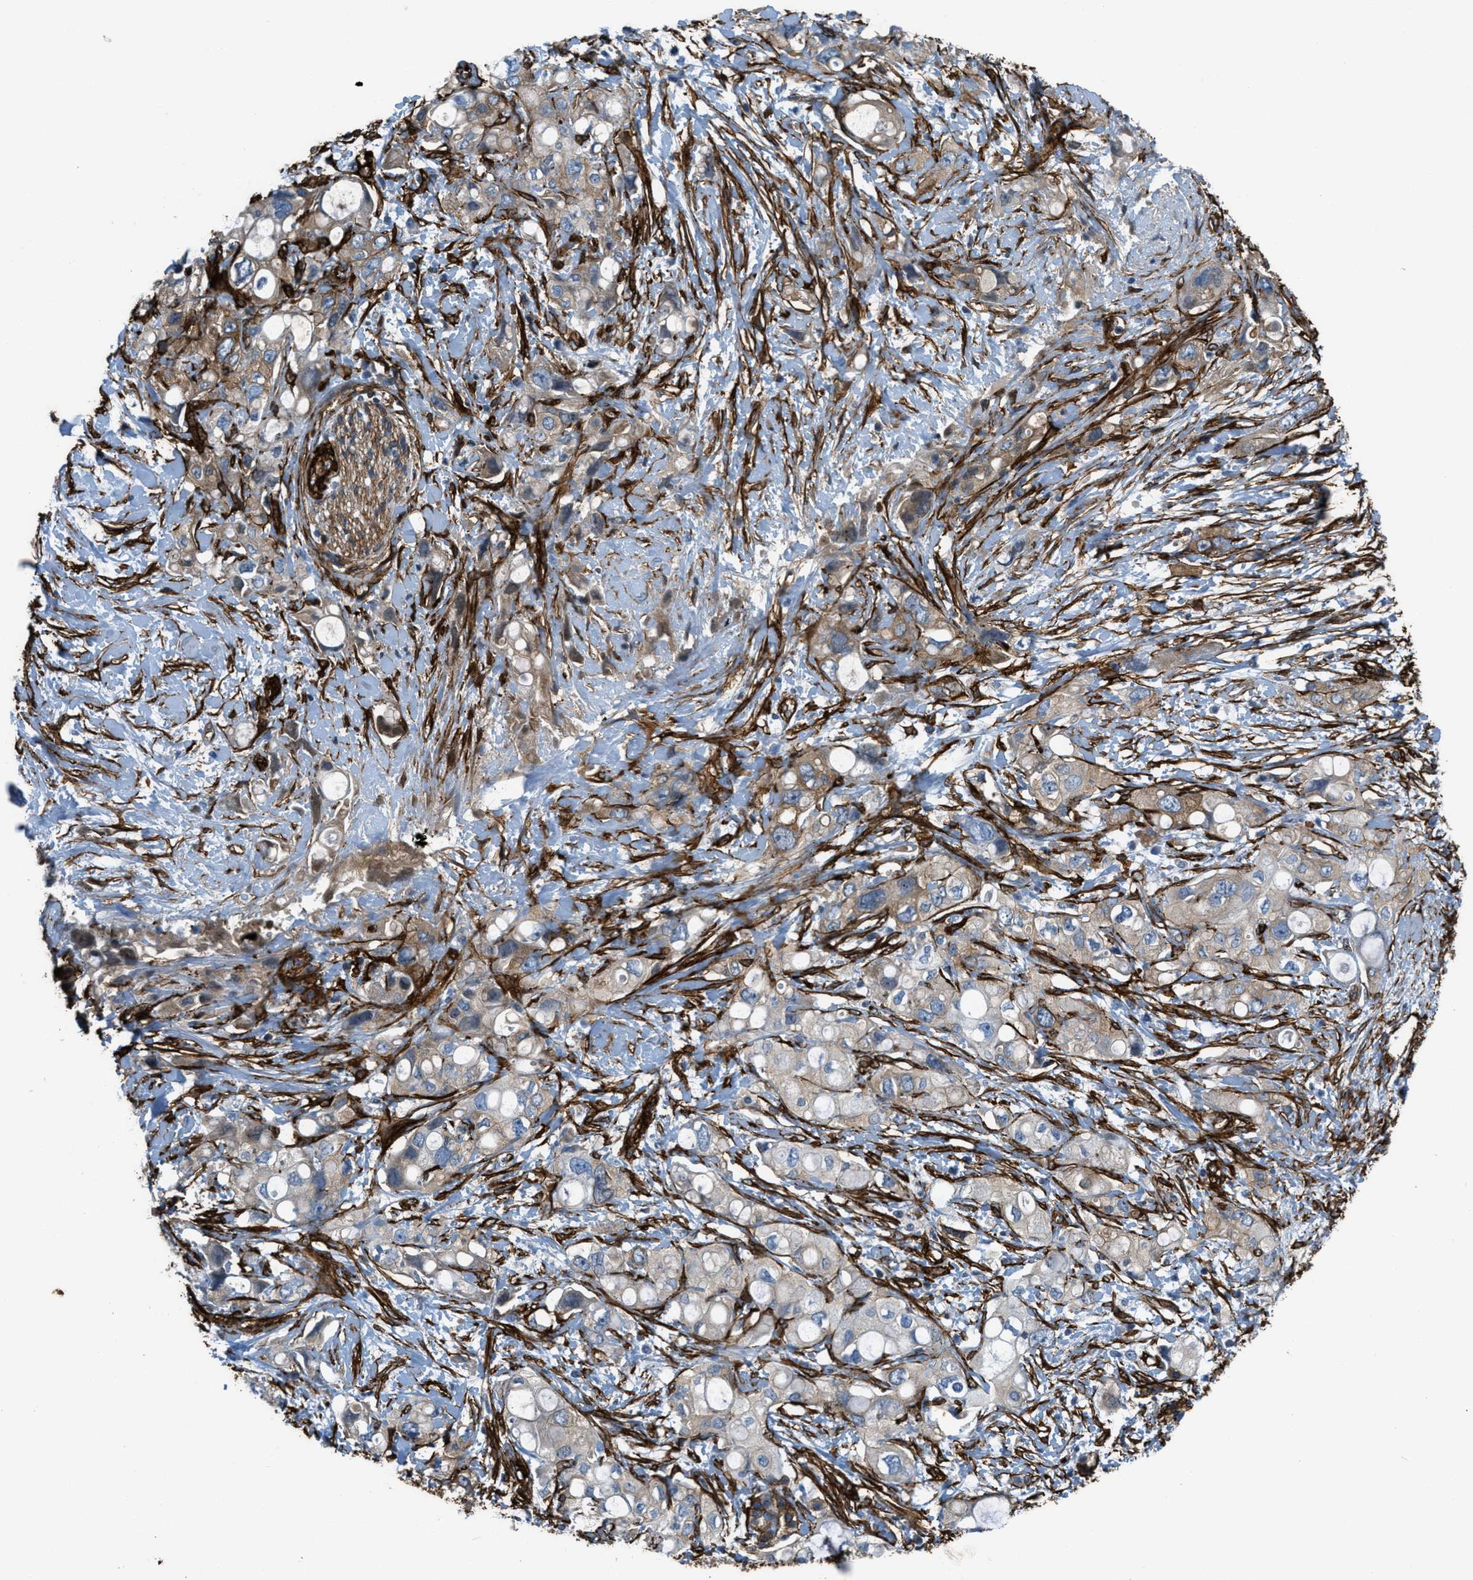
{"staining": {"intensity": "strong", "quantity": "<25%", "location": "cytoplasmic/membranous"}, "tissue": "pancreatic cancer", "cell_type": "Tumor cells", "image_type": "cancer", "snomed": [{"axis": "morphology", "description": "Adenocarcinoma, NOS"}, {"axis": "topography", "description": "Pancreas"}], "caption": "Immunohistochemistry (IHC) photomicrograph of human adenocarcinoma (pancreatic) stained for a protein (brown), which reveals medium levels of strong cytoplasmic/membranous staining in about <25% of tumor cells.", "gene": "CALD1", "patient": {"sex": "female", "age": 56}}